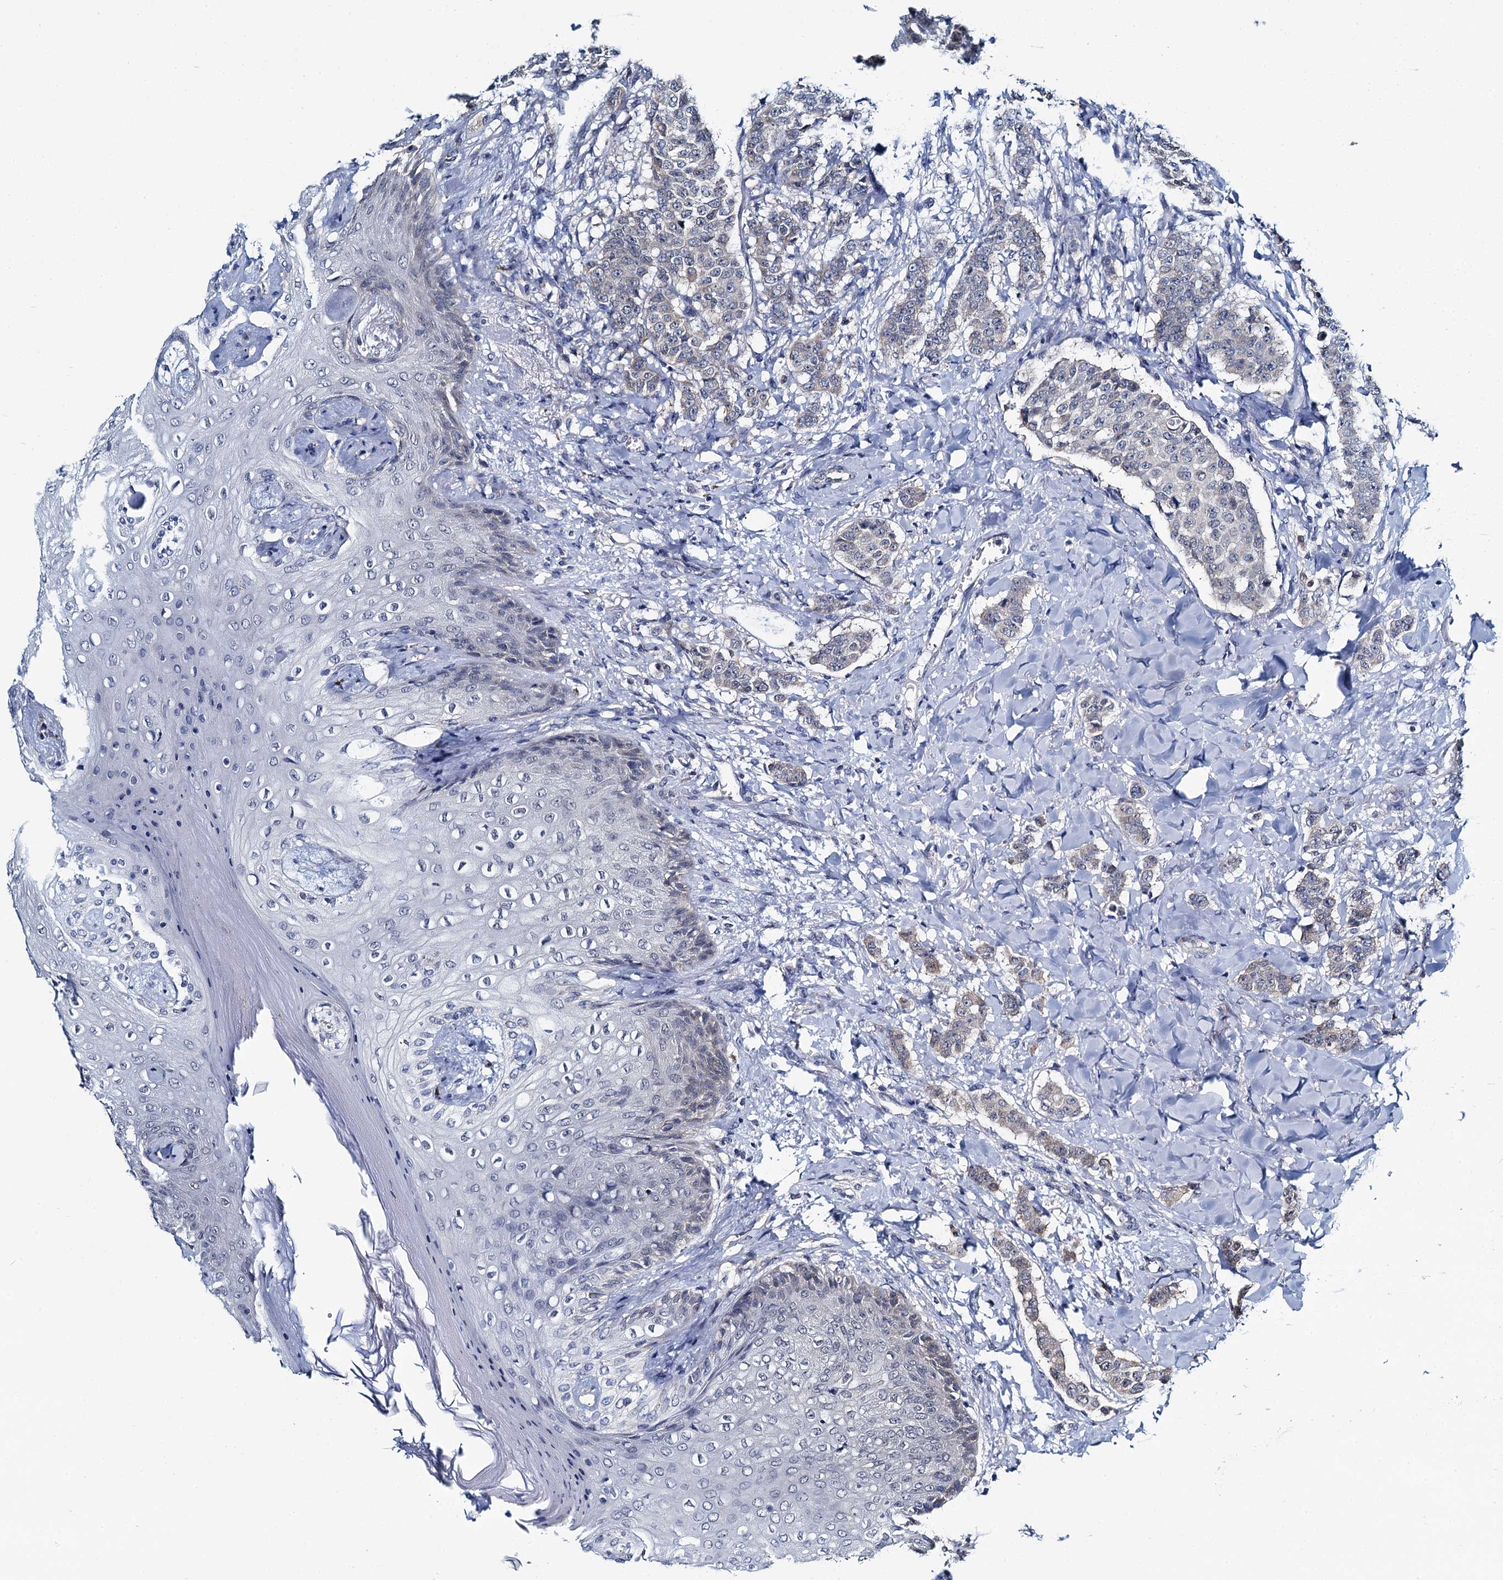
{"staining": {"intensity": "negative", "quantity": "none", "location": "none"}, "tissue": "breast cancer", "cell_type": "Tumor cells", "image_type": "cancer", "snomed": [{"axis": "morphology", "description": "Duct carcinoma"}, {"axis": "topography", "description": "Breast"}], "caption": "DAB immunohistochemical staining of infiltrating ductal carcinoma (breast) demonstrates no significant staining in tumor cells.", "gene": "MIOX", "patient": {"sex": "female", "age": 40}}